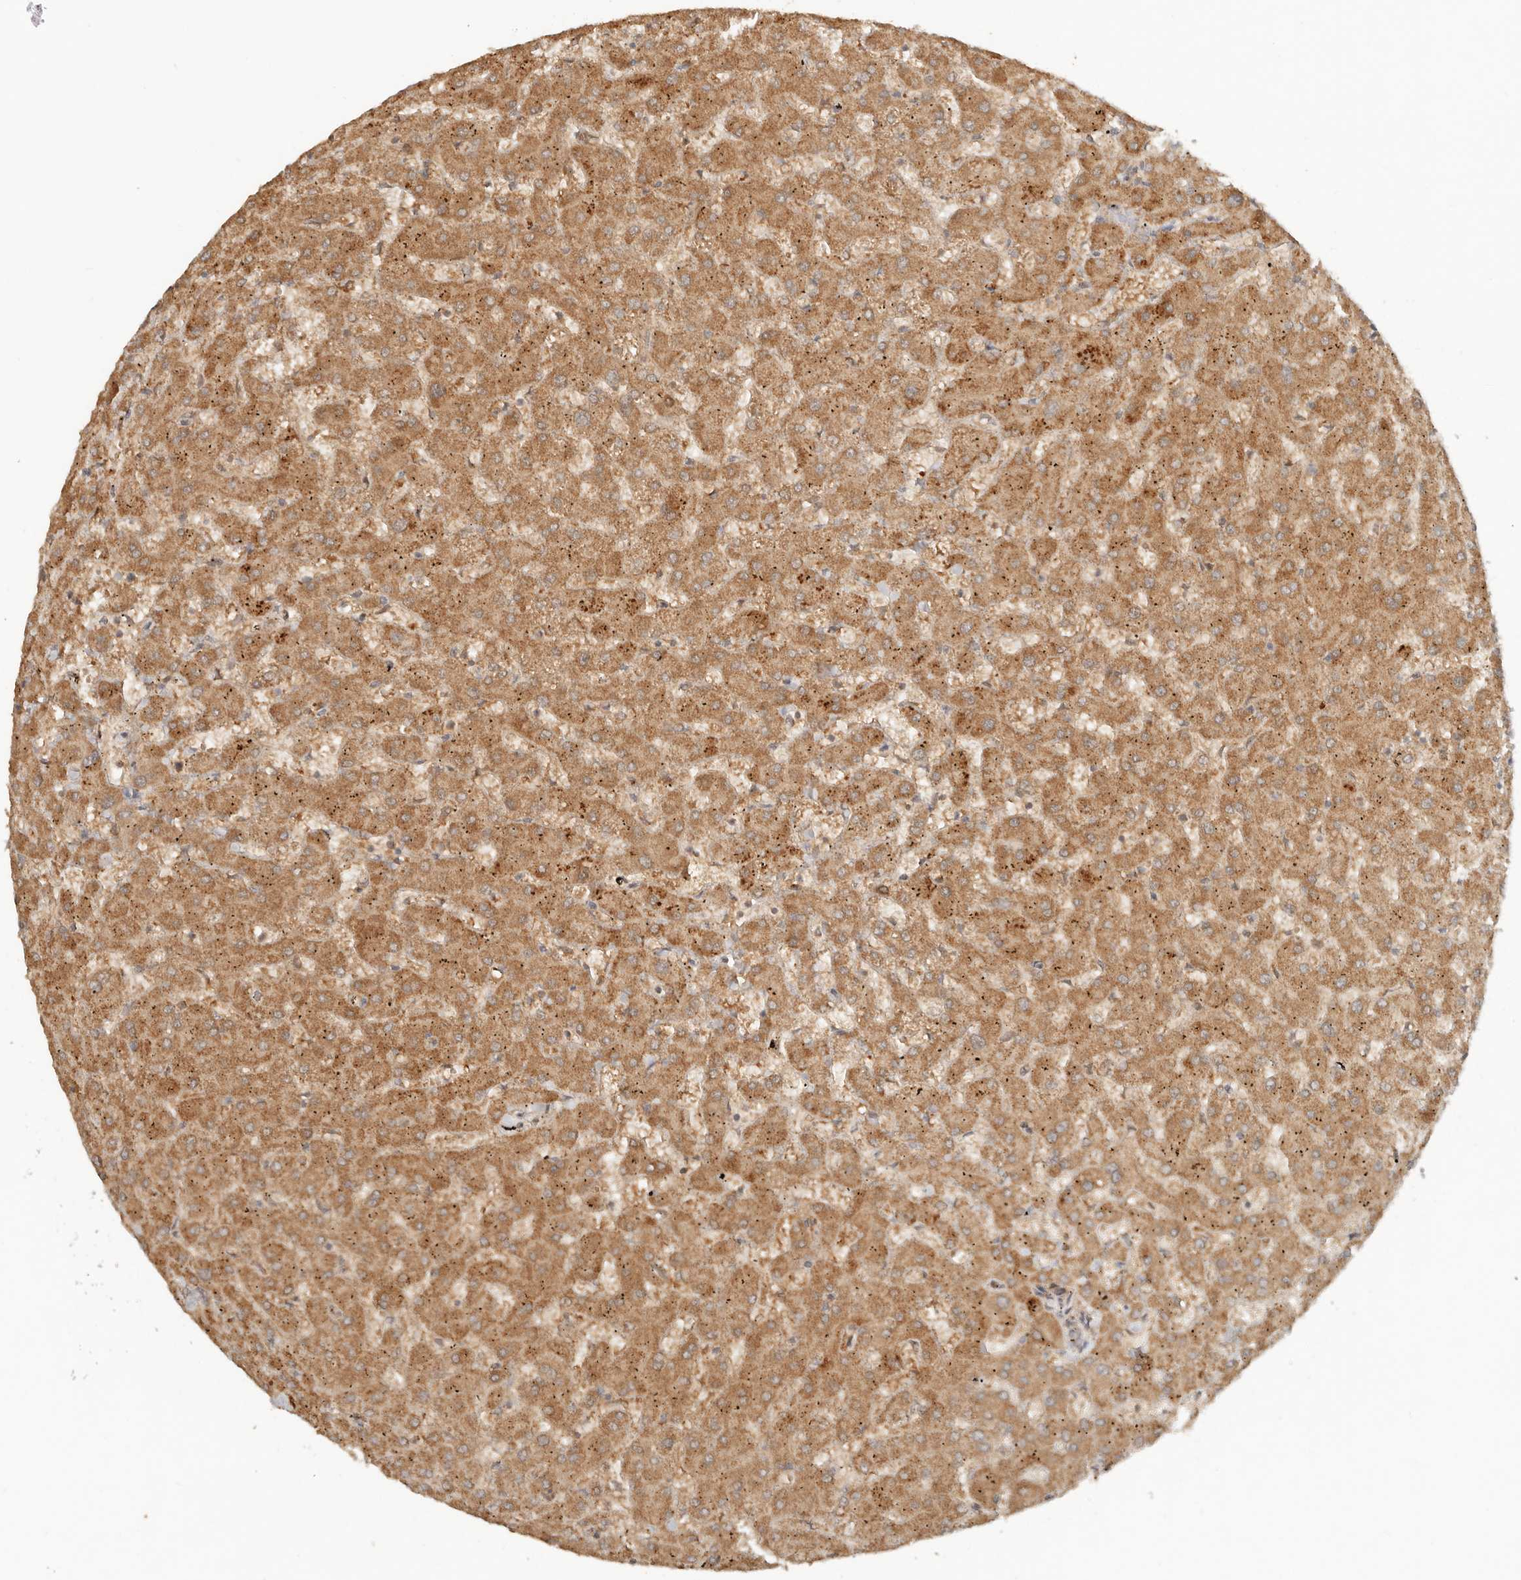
{"staining": {"intensity": "weak", "quantity": "<25%", "location": "cytoplasmic/membranous"}, "tissue": "liver", "cell_type": "Cholangiocytes", "image_type": "normal", "snomed": [{"axis": "morphology", "description": "Normal tissue, NOS"}, {"axis": "topography", "description": "Liver"}], "caption": "DAB (3,3'-diaminobenzidine) immunohistochemical staining of normal liver shows no significant positivity in cholangiocytes.", "gene": "LMO4", "patient": {"sex": "female", "age": 63}}